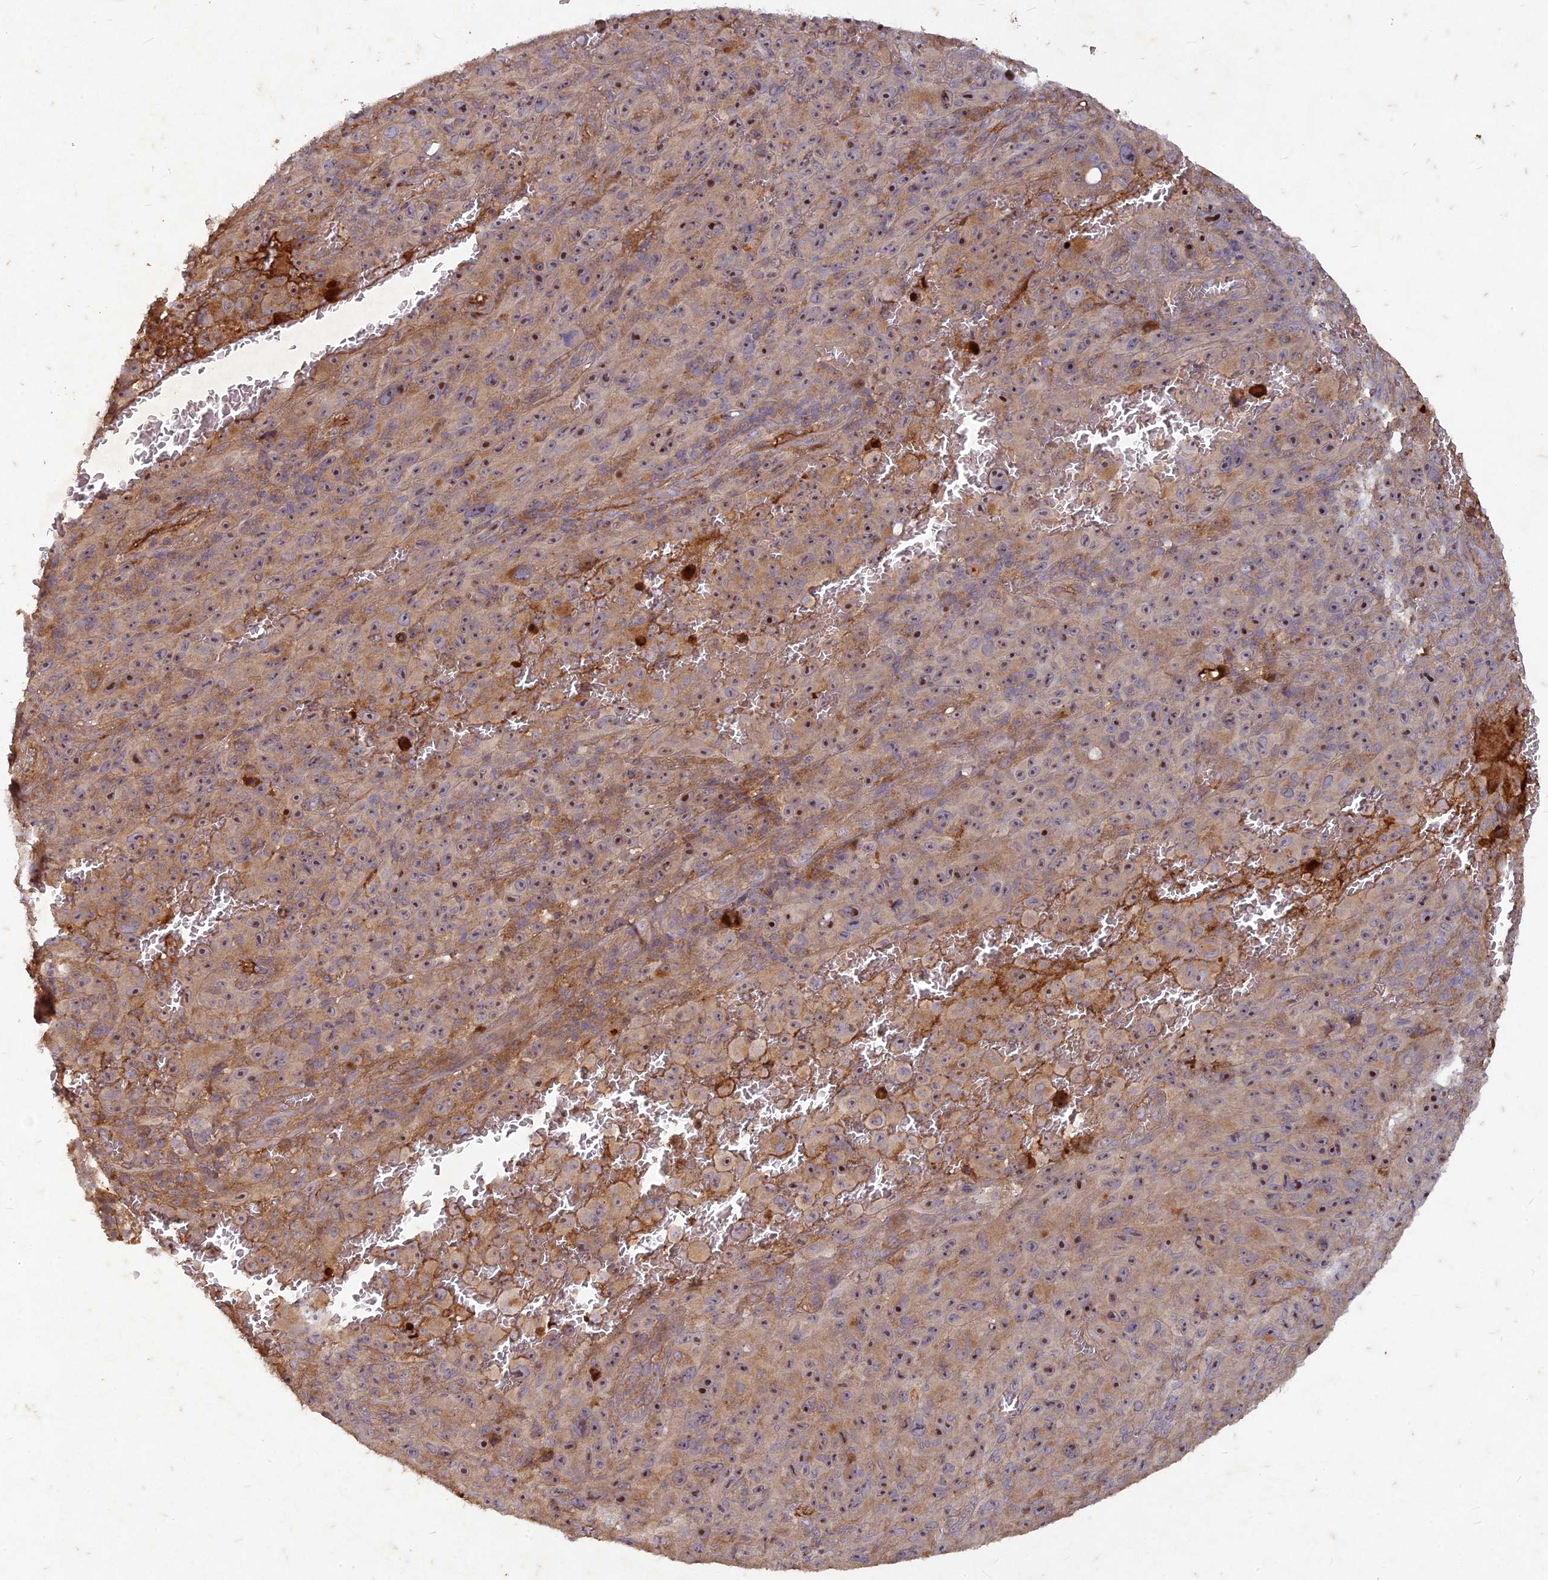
{"staining": {"intensity": "moderate", "quantity": ">75%", "location": "cytoplasmic/membranous,nuclear"}, "tissue": "melanoma", "cell_type": "Tumor cells", "image_type": "cancer", "snomed": [{"axis": "morphology", "description": "Malignant melanoma, NOS"}, {"axis": "topography", "description": "Skin"}], "caption": "Malignant melanoma stained for a protein exhibits moderate cytoplasmic/membranous and nuclear positivity in tumor cells. The staining was performed using DAB (3,3'-diaminobenzidine) to visualize the protein expression in brown, while the nuclei were stained in blue with hematoxylin (Magnification: 20x).", "gene": "TCF25", "patient": {"sex": "female", "age": 82}}